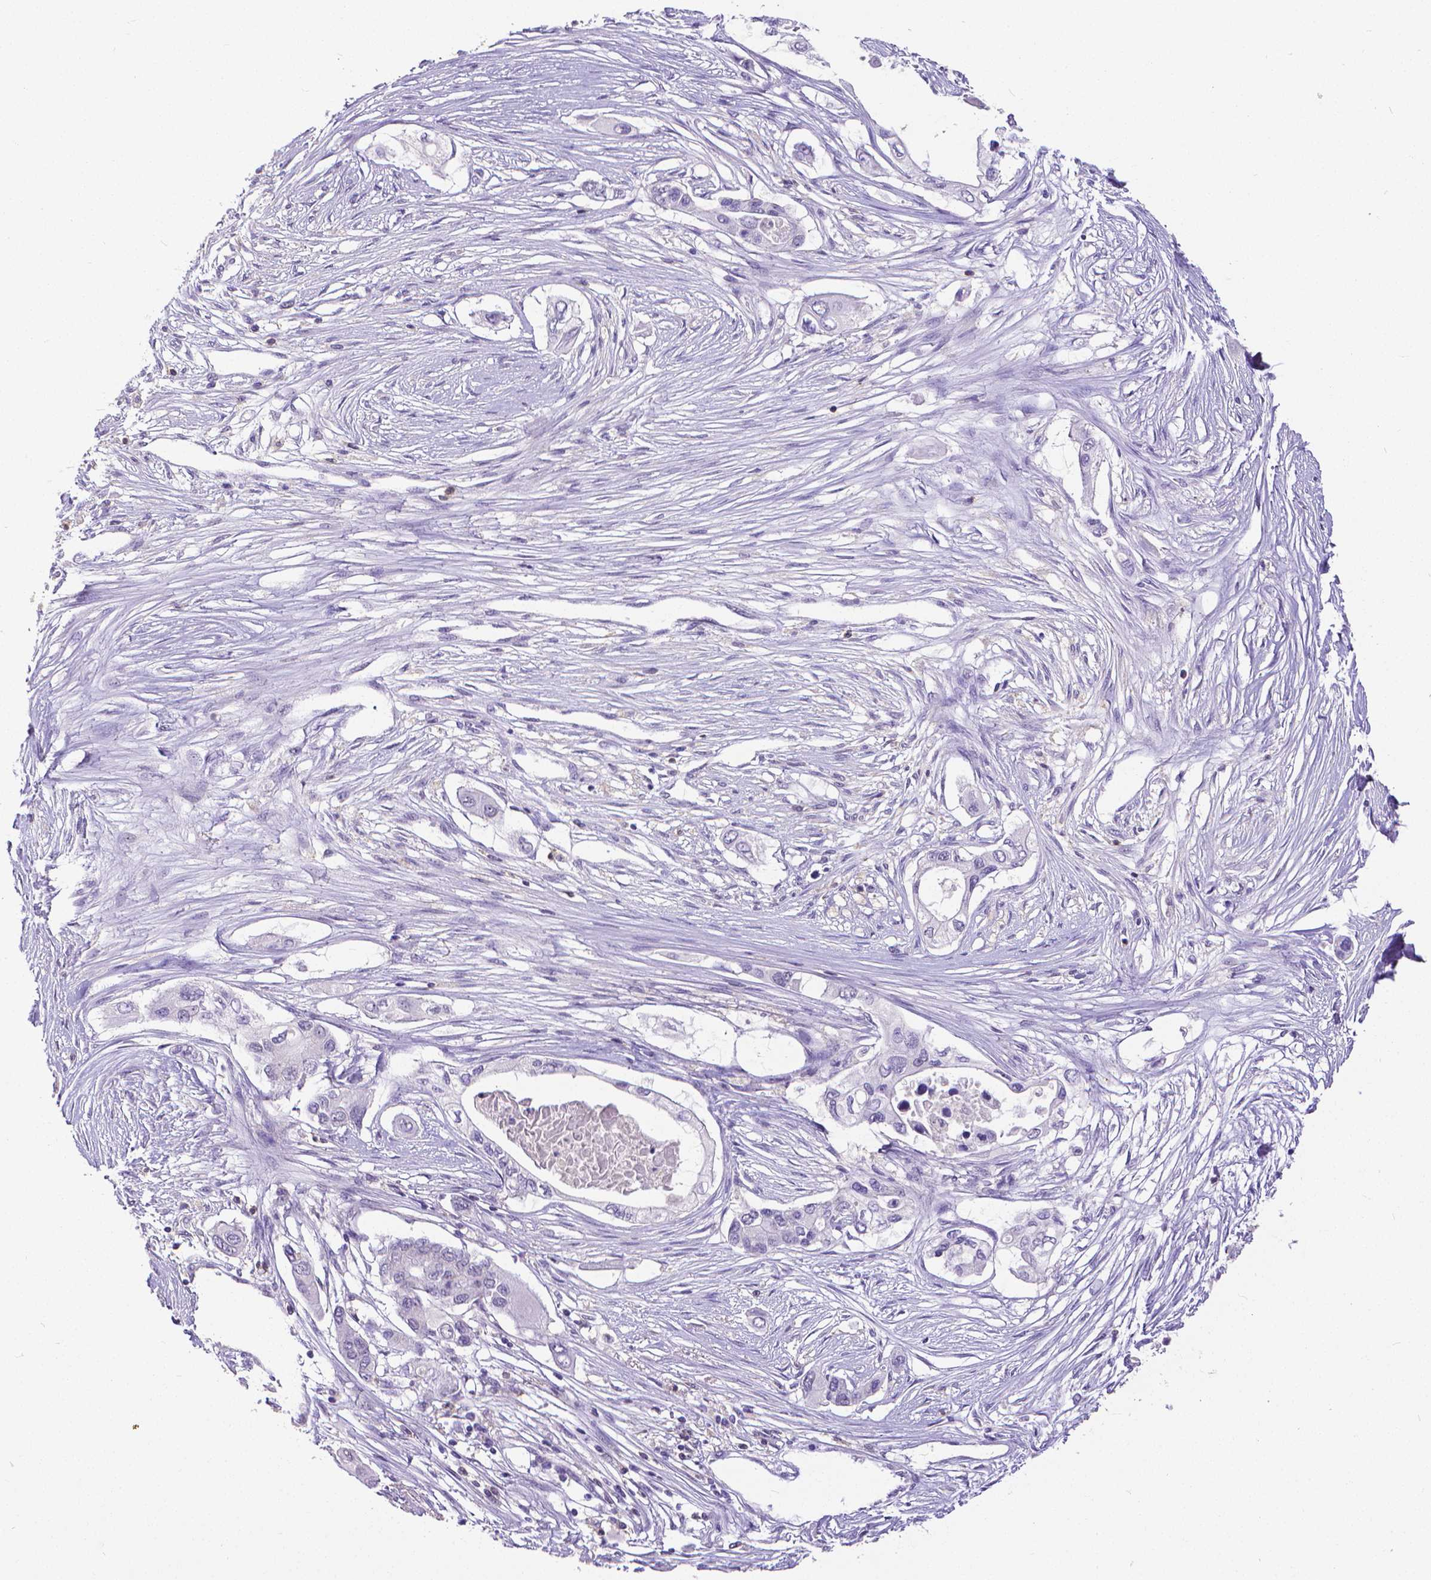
{"staining": {"intensity": "negative", "quantity": "none", "location": "none"}, "tissue": "pancreatic cancer", "cell_type": "Tumor cells", "image_type": "cancer", "snomed": [{"axis": "morphology", "description": "Adenocarcinoma, NOS"}, {"axis": "topography", "description": "Pancreas"}], "caption": "Protein analysis of pancreatic cancer demonstrates no significant positivity in tumor cells.", "gene": "CD4", "patient": {"sex": "female", "age": 63}}